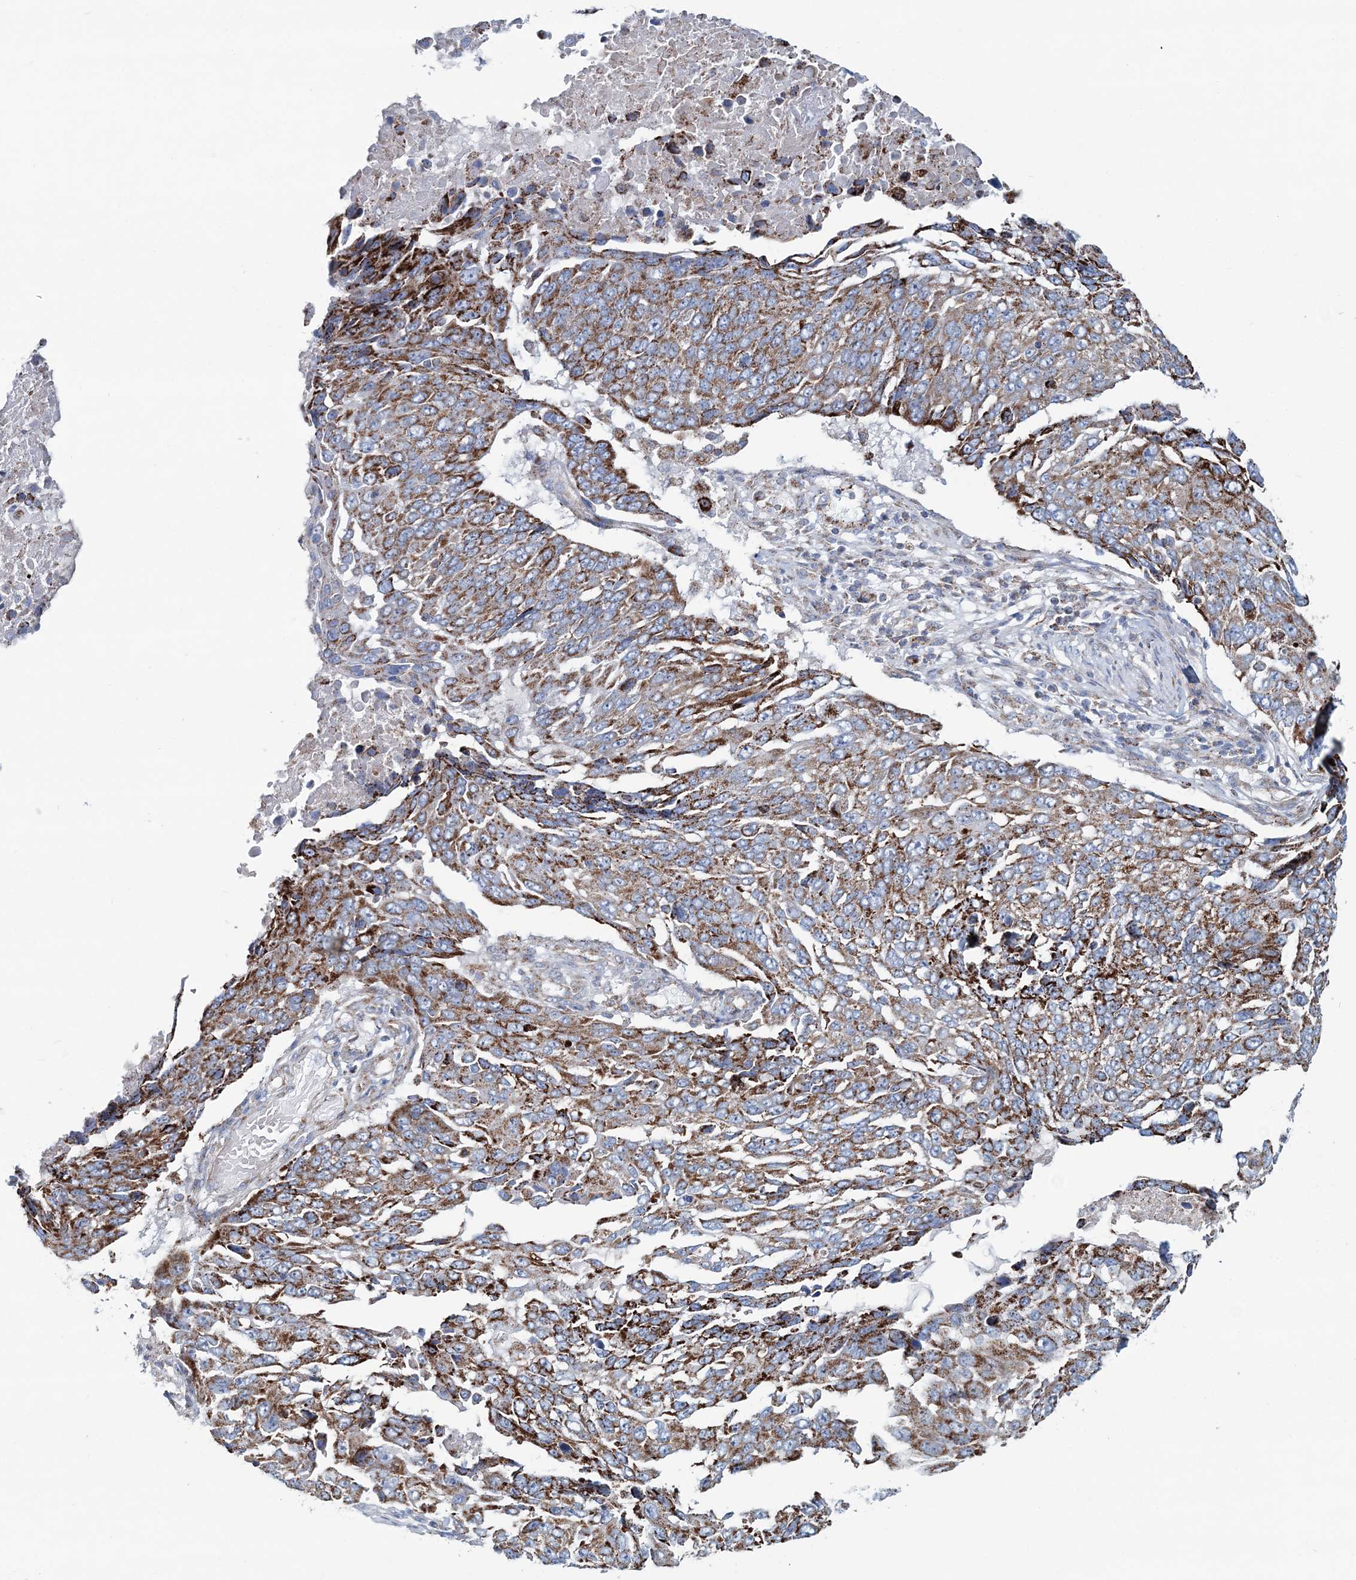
{"staining": {"intensity": "moderate", "quantity": ">75%", "location": "cytoplasmic/membranous"}, "tissue": "lung cancer", "cell_type": "Tumor cells", "image_type": "cancer", "snomed": [{"axis": "morphology", "description": "Squamous cell carcinoma, NOS"}, {"axis": "topography", "description": "Lung"}], "caption": "This micrograph demonstrates lung squamous cell carcinoma stained with immunohistochemistry to label a protein in brown. The cytoplasmic/membranous of tumor cells show moderate positivity for the protein. Nuclei are counter-stained blue.", "gene": "ARHGAP6", "patient": {"sex": "male", "age": 66}}